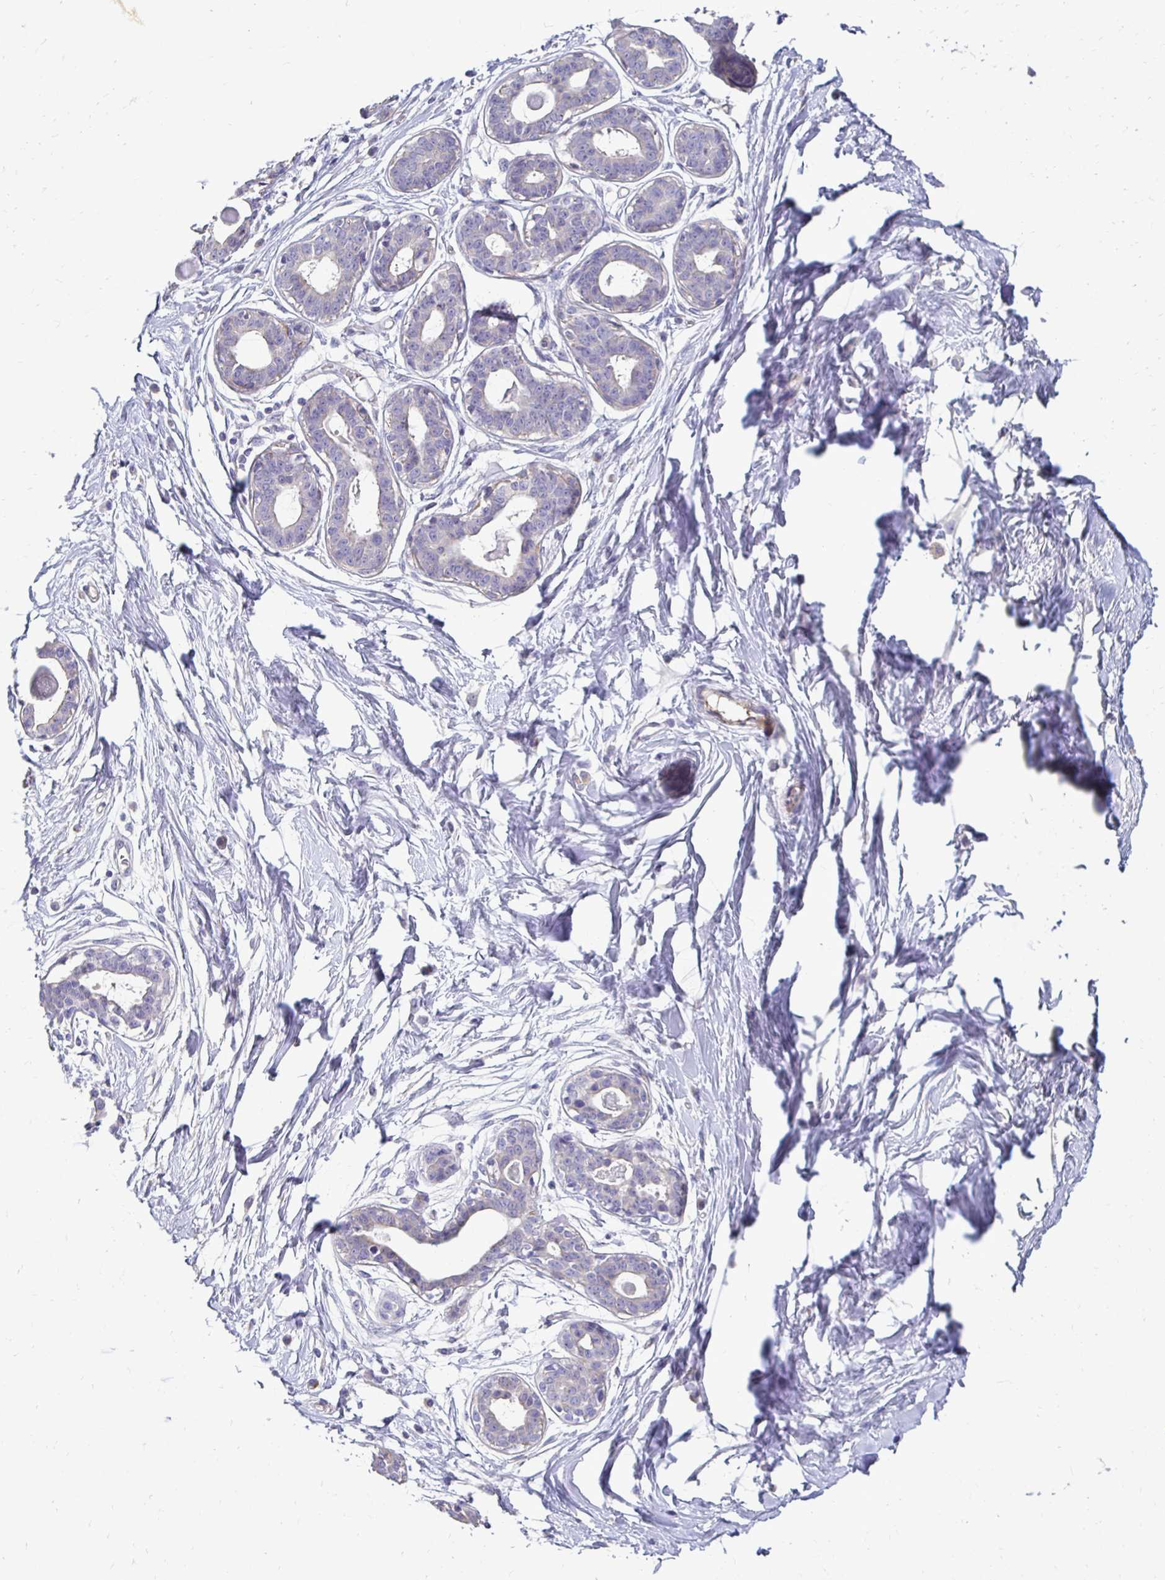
{"staining": {"intensity": "negative", "quantity": "none", "location": "none"}, "tissue": "breast", "cell_type": "Adipocytes", "image_type": "normal", "snomed": [{"axis": "morphology", "description": "Normal tissue, NOS"}, {"axis": "topography", "description": "Breast"}], "caption": "Histopathology image shows no significant protein expression in adipocytes of normal breast.", "gene": "AKAP6", "patient": {"sex": "female", "age": 45}}